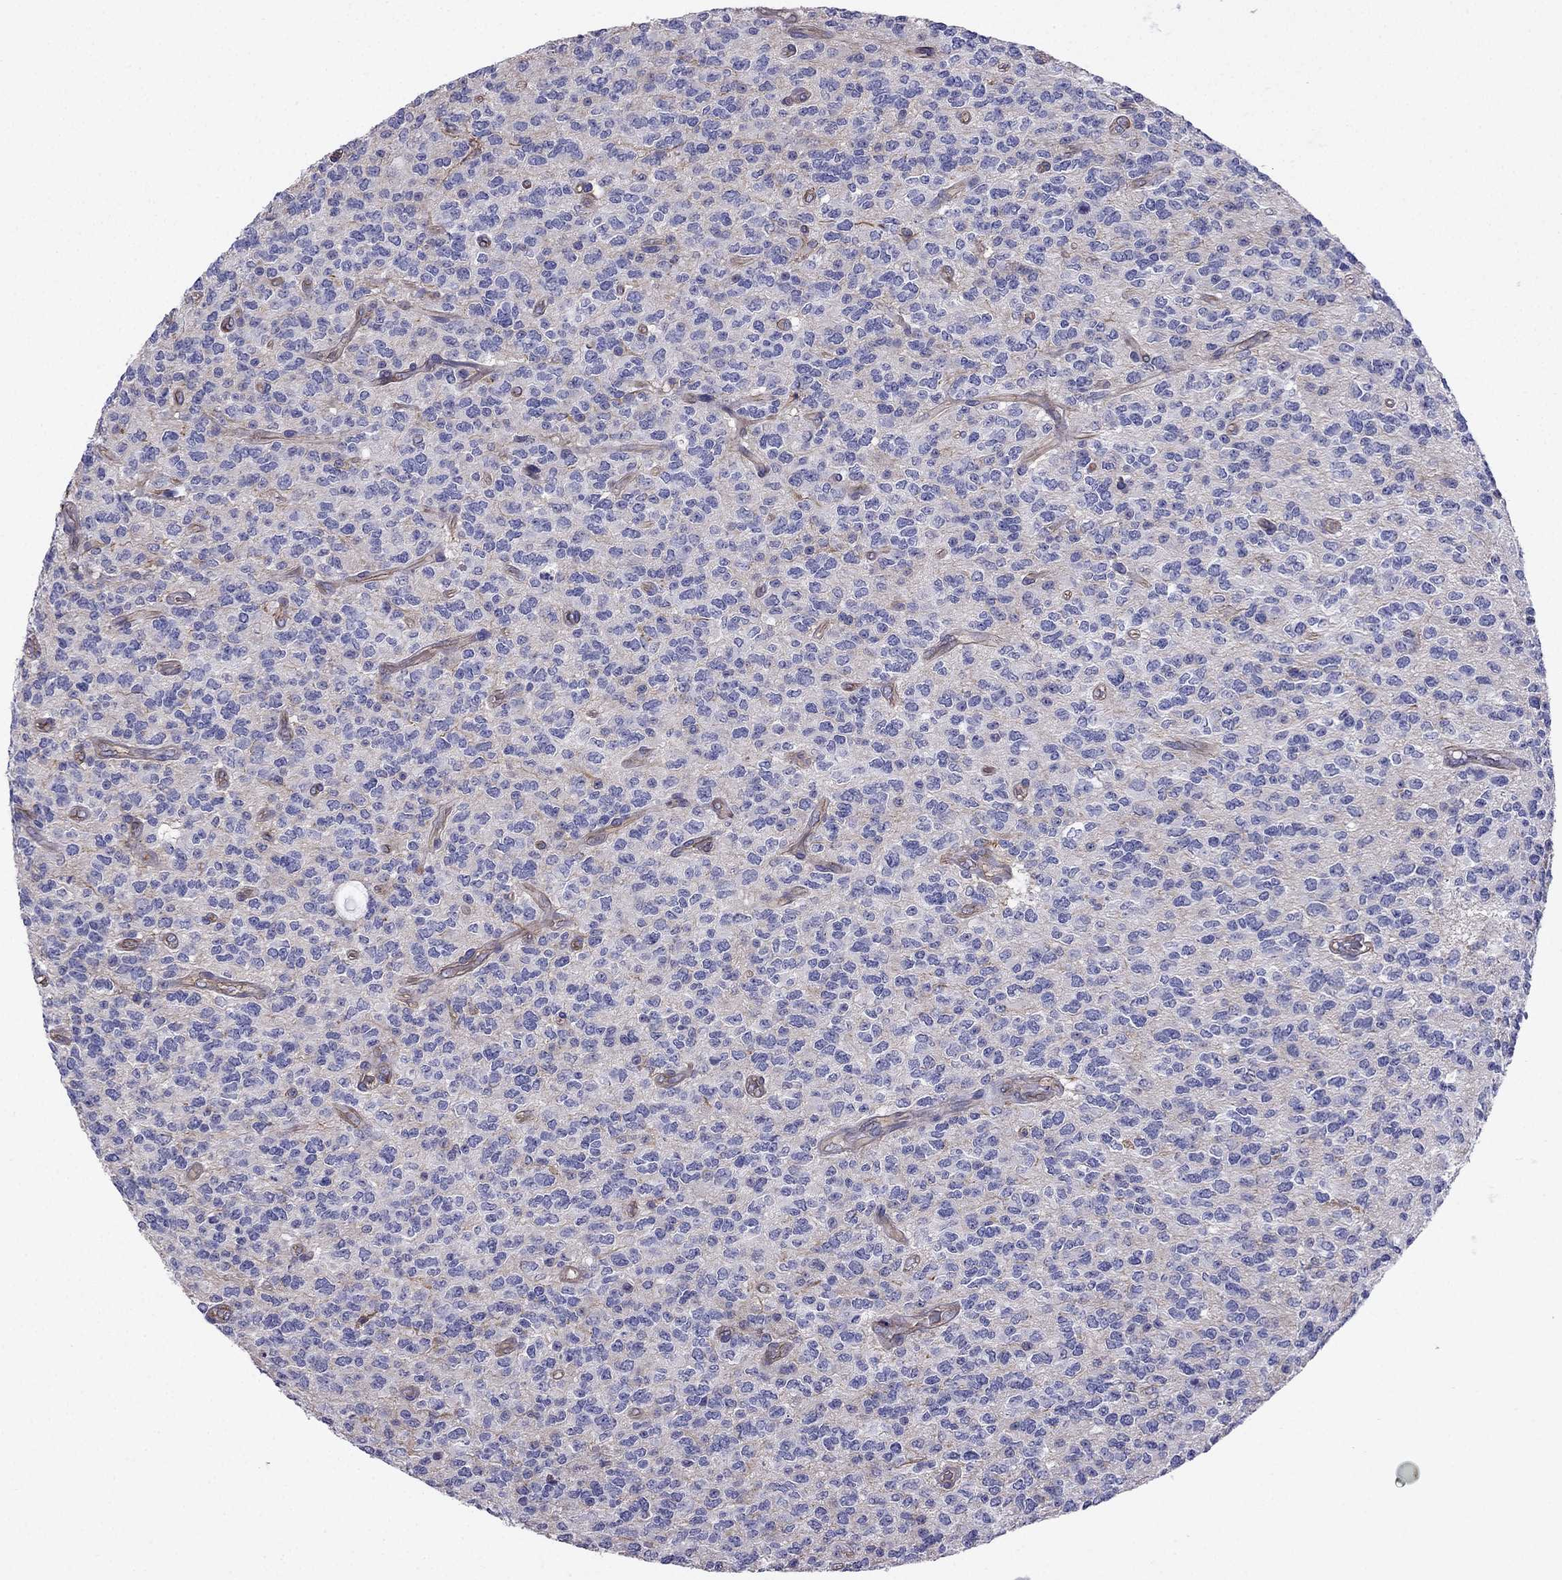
{"staining": {"intensity": "negative", "quantity": "none", "location": "none"}, "tissue": "glioma", "cell_type": "Tumor cells", "image_type": "cancer", "snomed": [{"axis": "morphology", "description": "Glioma, malignant, Low grade"}, {"axis": "topography", "description": "Brain"}], "caption": "Tumor cells are negative for protein expression in human glioma.", "gene": "ENOX1", "patient": {"sex": "female", "age": 45}}